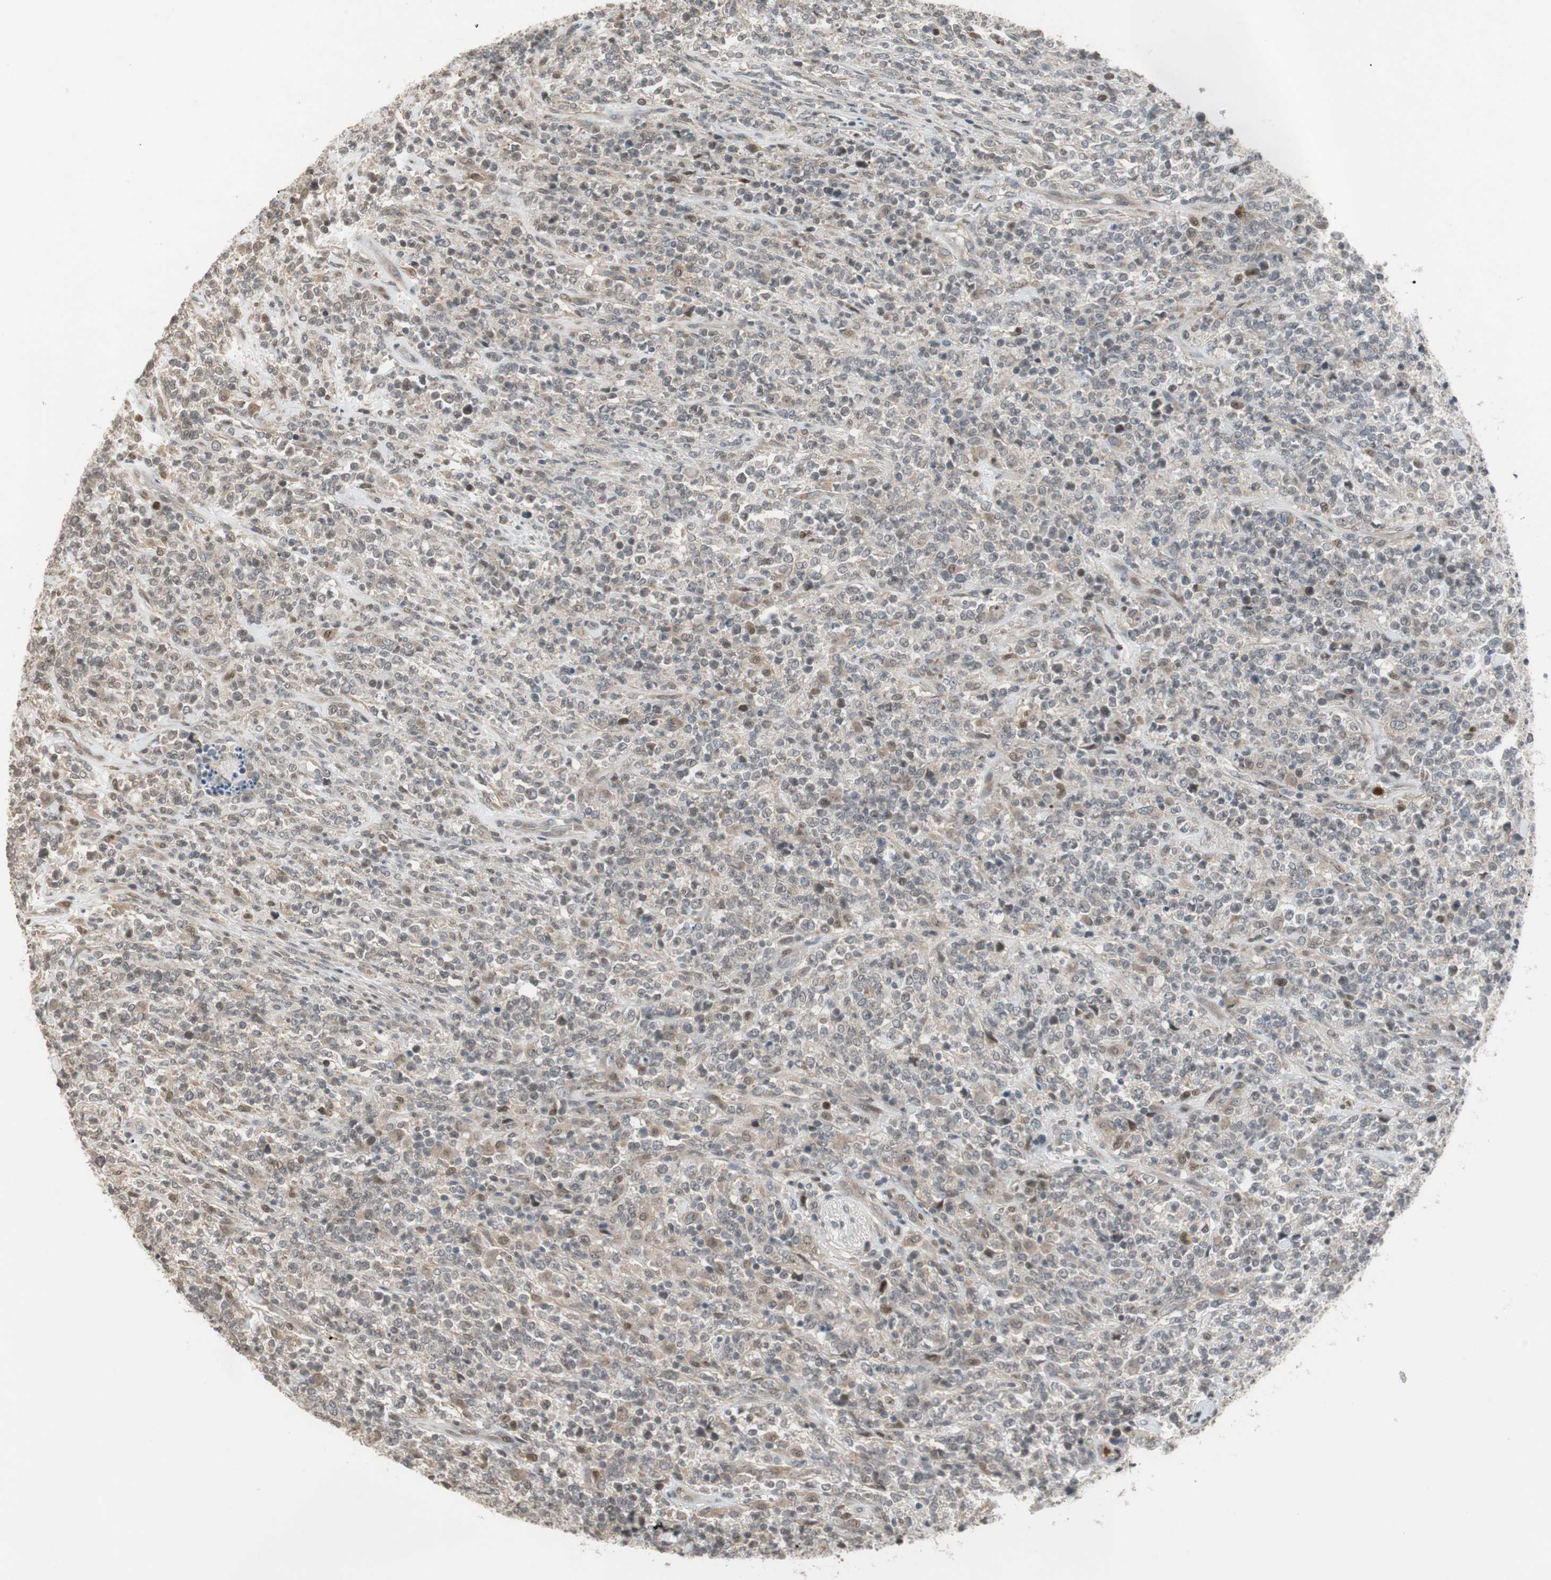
{"staining": {"intensity": "weak", "quantity": "<25%", "location": "nuclear"}, "tissue": "lymphoma", "cell_type": "Tumor cells", "image_type": "cancer", "snomed": [{"axis": "morphology", "description": "Malignant lymphoma, non-Hodgkin's type, High grade"}, {"axis": "topography", "description": "Soft tissue"}], "caption": "An IHC photomicrograph of high-grade malignant lymphoma, non-Hodgkin's type is shown. There is no staining in tumor cells of high-grade malignant lymphoma, non-Hodgkin's type.", "gene": "SNX4", "patient": {"sex": "male", "age": 18}}